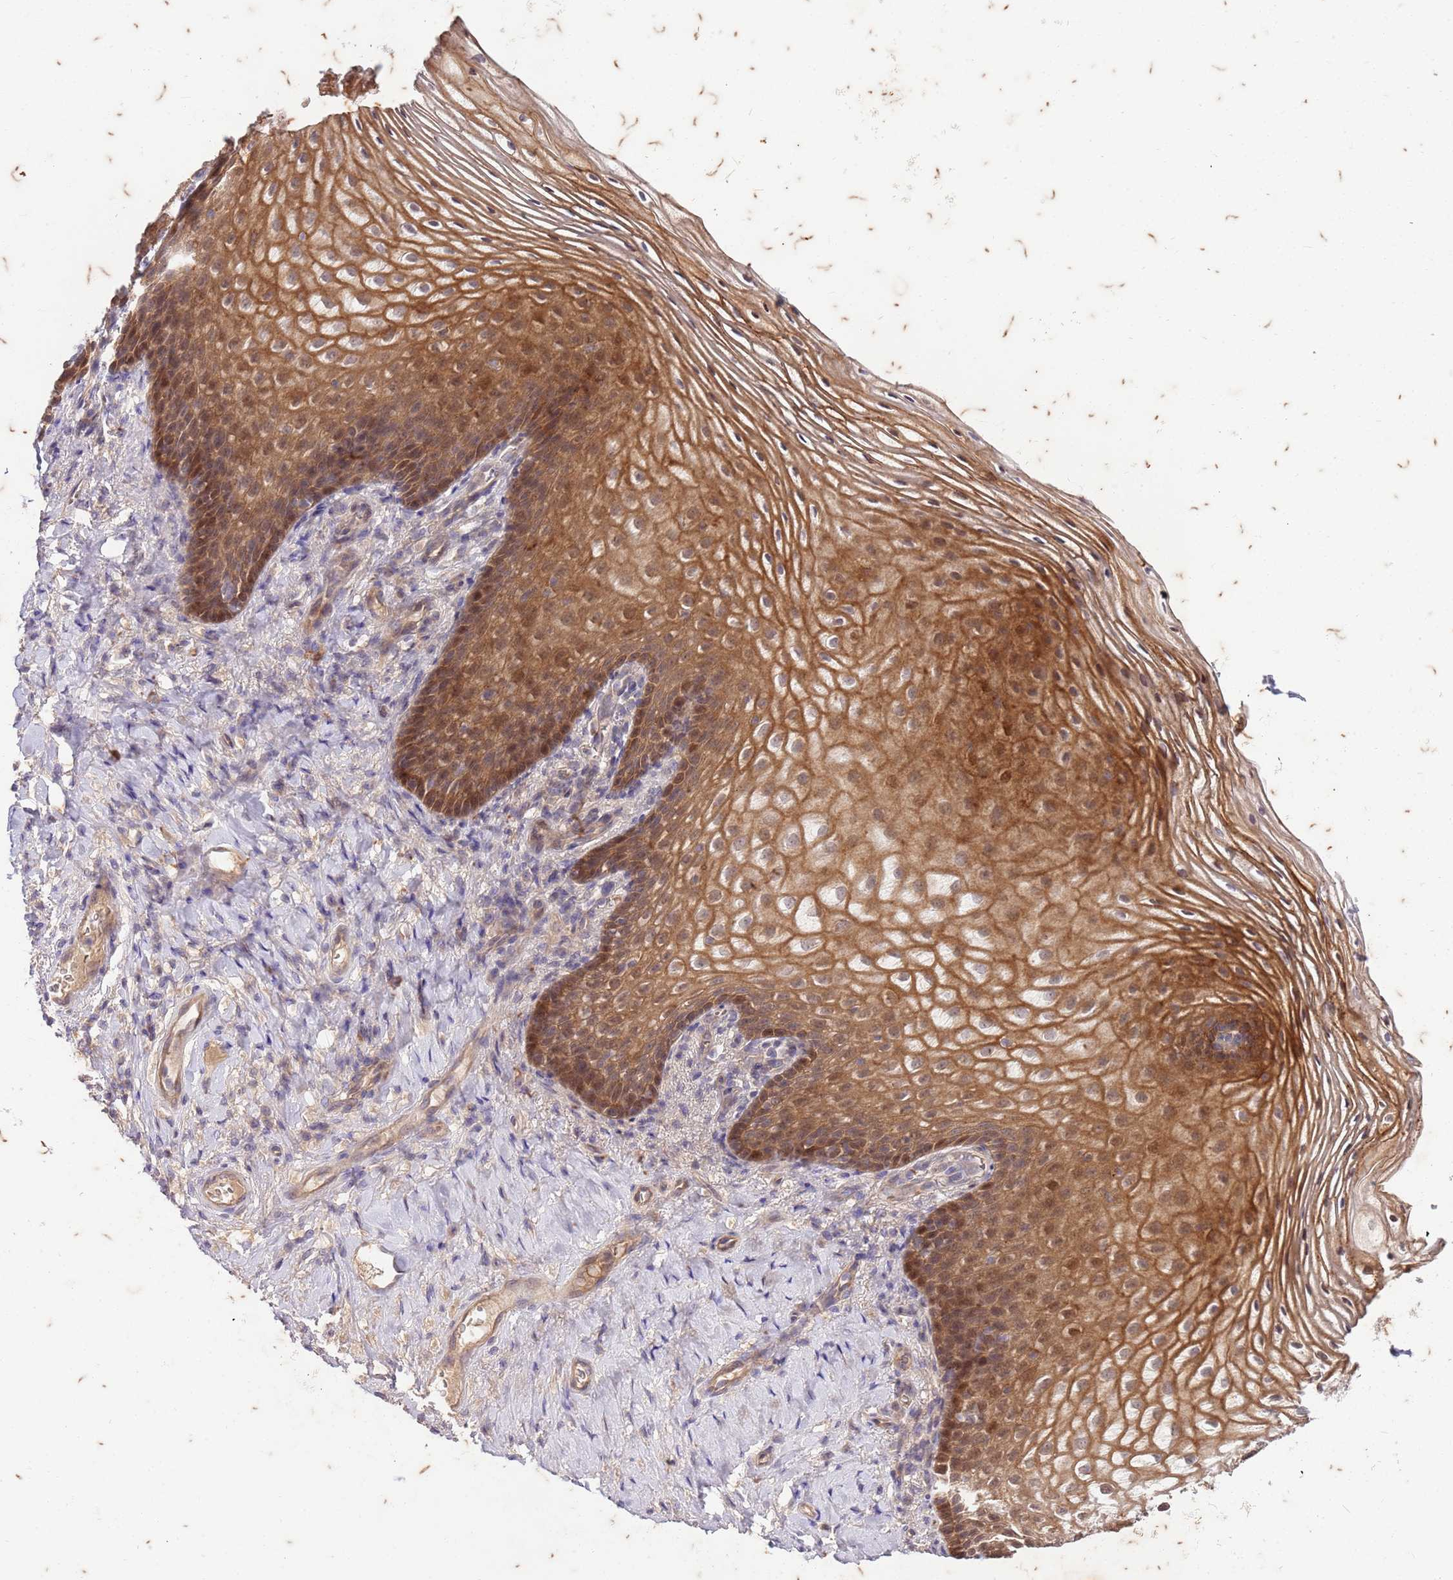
{"staining": {"intensity": "moderate", "quantity": ">75%", "location": "cytoplasmic/membranous,nuclear"}, "tissue": "vagina", "cell_type": "Squamous epithelial cells", "image_type": "normal", "snomed": [{"axis": "morphology", "description": "Normal tissue, NOS"}, {"axis": "topography", "description": "Vagina"}], "caption": "Immunohistochemical staining of unremarkable human vagina reveals moderate cytoplasmic/membranous,nuclear protein positivity in approximately >75% of squamous epithelial cells.", "gene": "RAPGEF3", "patient": {"sex": "female", "age": 60}}